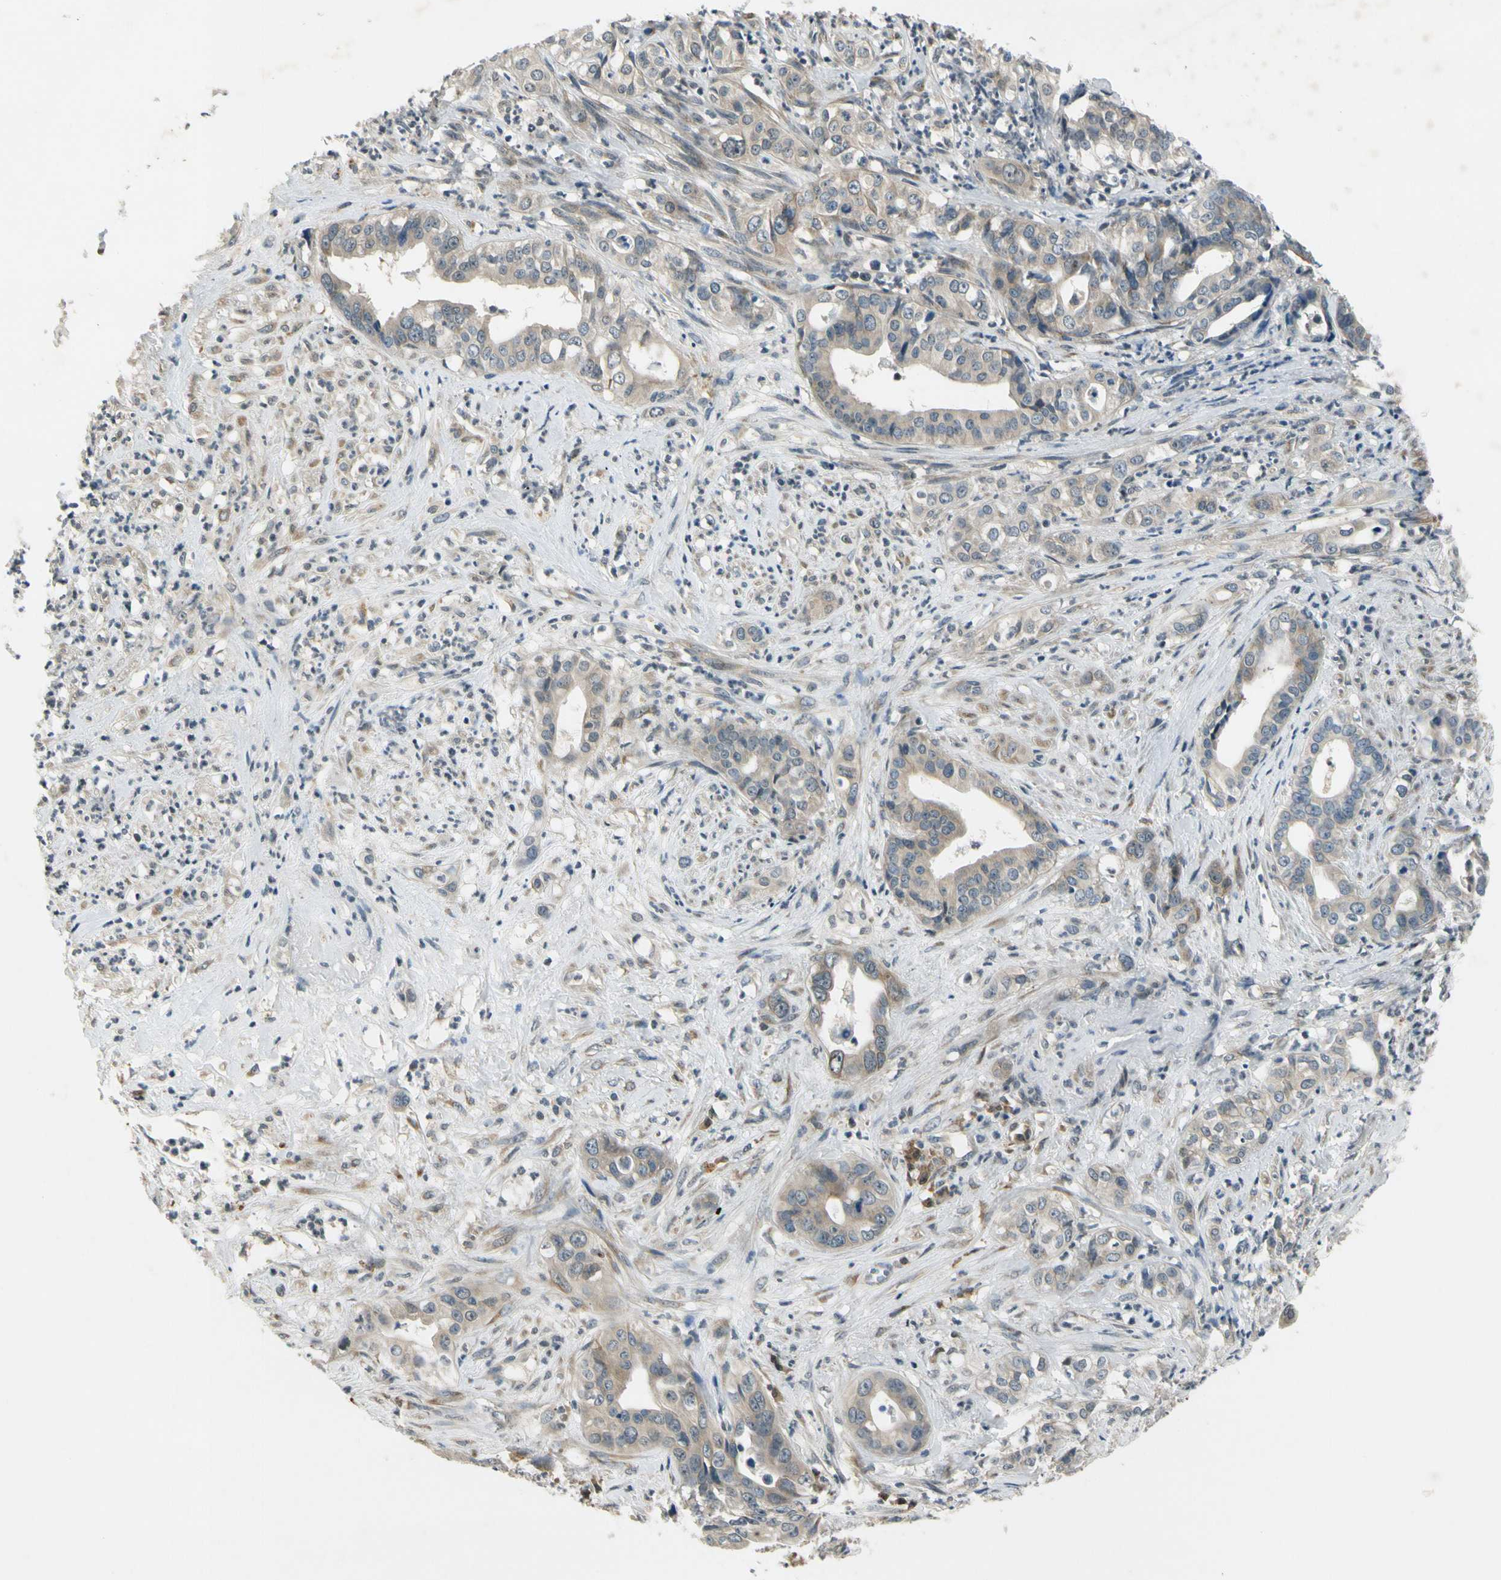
{"staining": {"intensity": "weak", "quantity": "25%-75%", "location": "cytoplasmic/membranous"}, "tissue": "liver cancer", "cell_type": "Tumor cells", "image_type": "cancer", "snomed": [{"axis": "morphology", "description": "Cholangiocarcinoma"}, {"axis": "topography", "description": "Liver"}], "caption": "Approximately 25%-75% of tumor cells in liver cancer reveal weak cytoplasmic/membranous protein staining as visualized by brown immunohistochemical staining.", "gene": "RPS6KB2", "patient": {"sex": "female", "age": 61}}